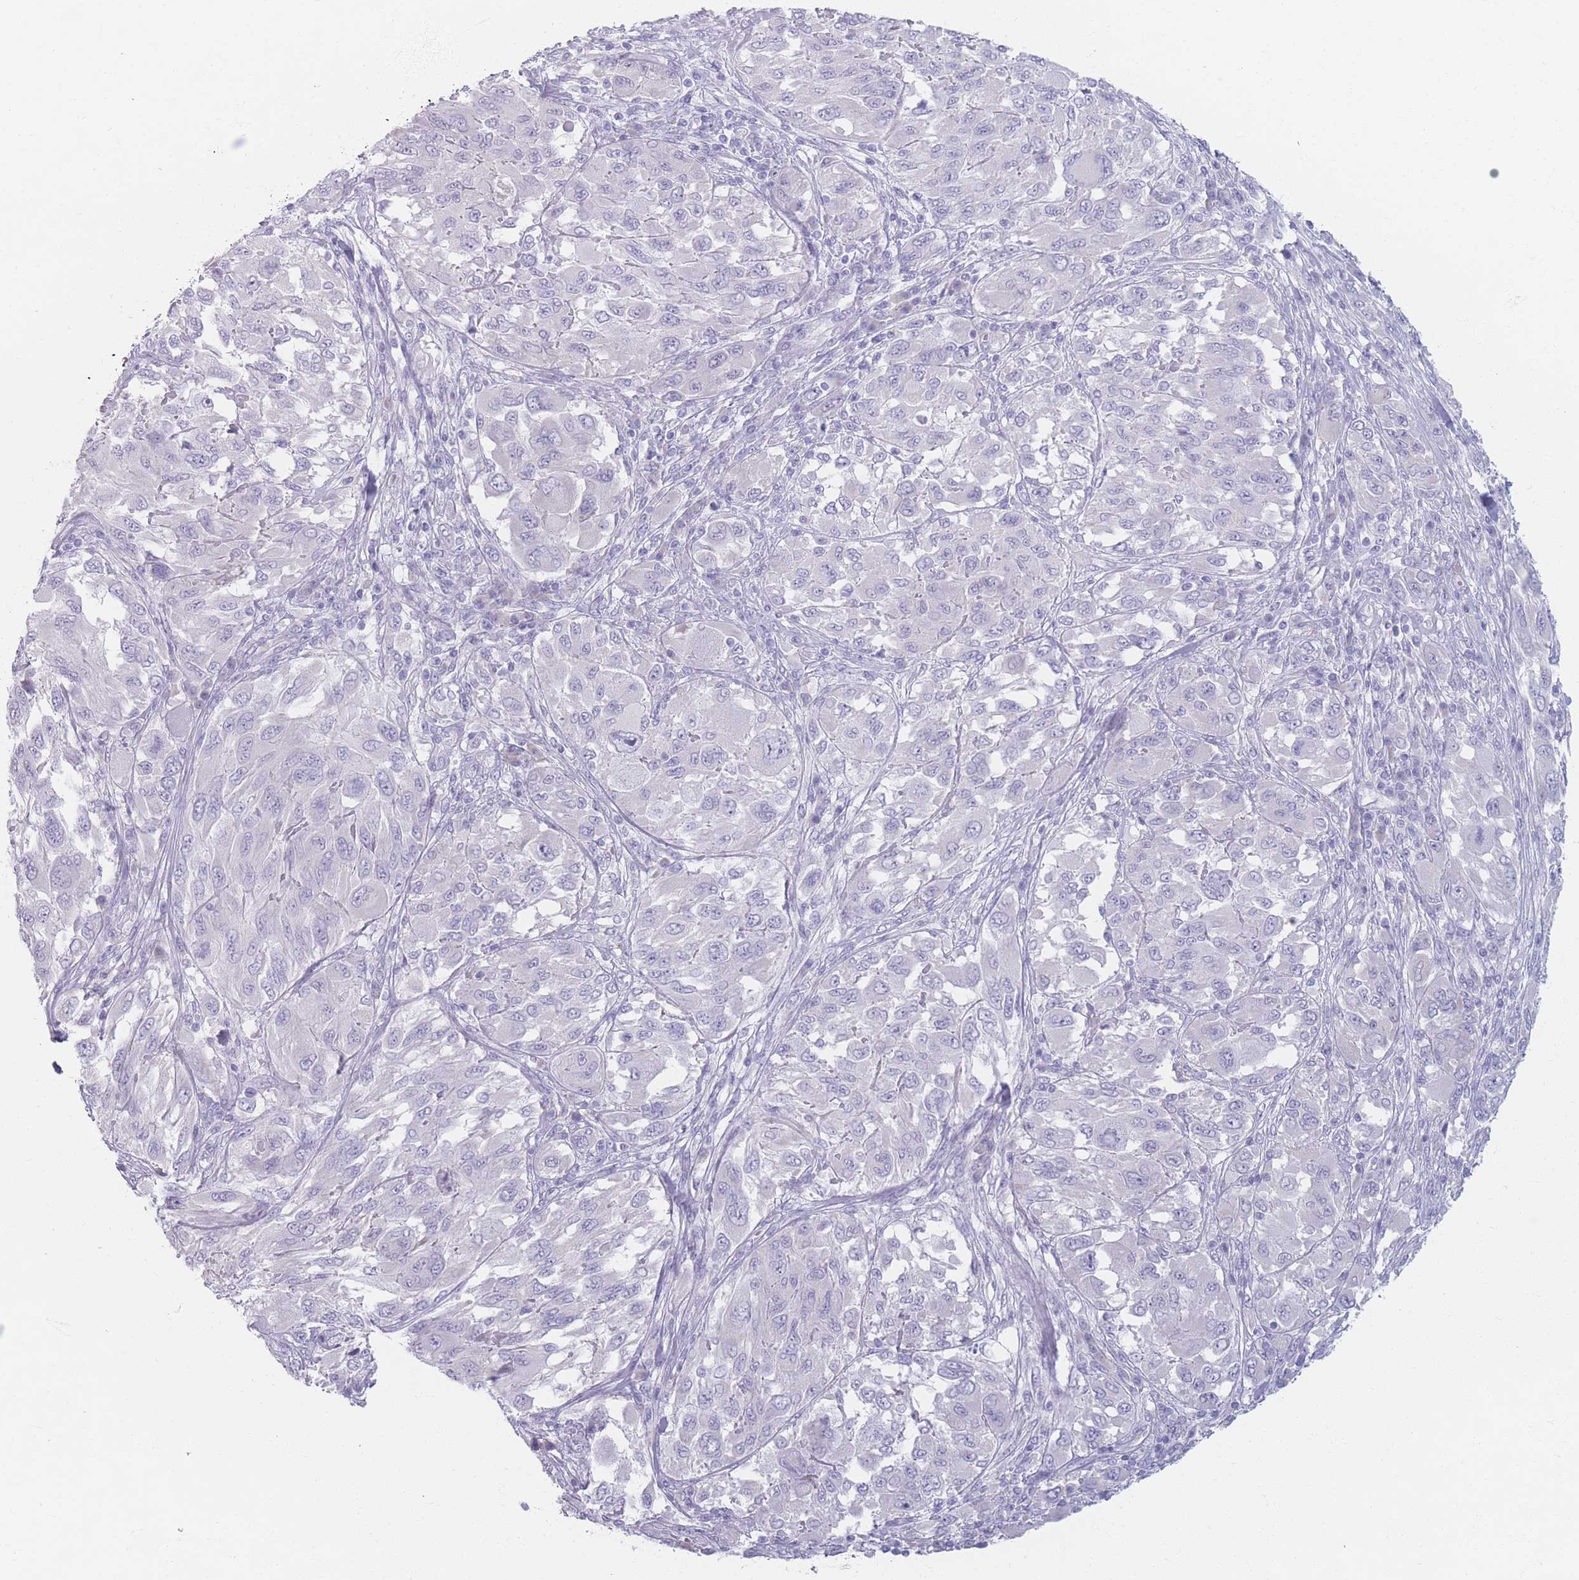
{"staining": {"intensity": "negative", "quantity": "none", "location": "none"}, "tissue": "melanoma", "cell_type": "Tumor cells", "image_type": "cancer", "snomed": [{"axis": "morphology", "description": "Malignant melanoma, NOS"}, {"axis": "topography", "description": "Skin"}], "caption": "Immunohistochemistry histopathology image of melanoma stained for a protein (brown), which demonstrates no expression in tumor cells.", "gene": "PIGM", "patient": {"sex": "female", "age": 91}}